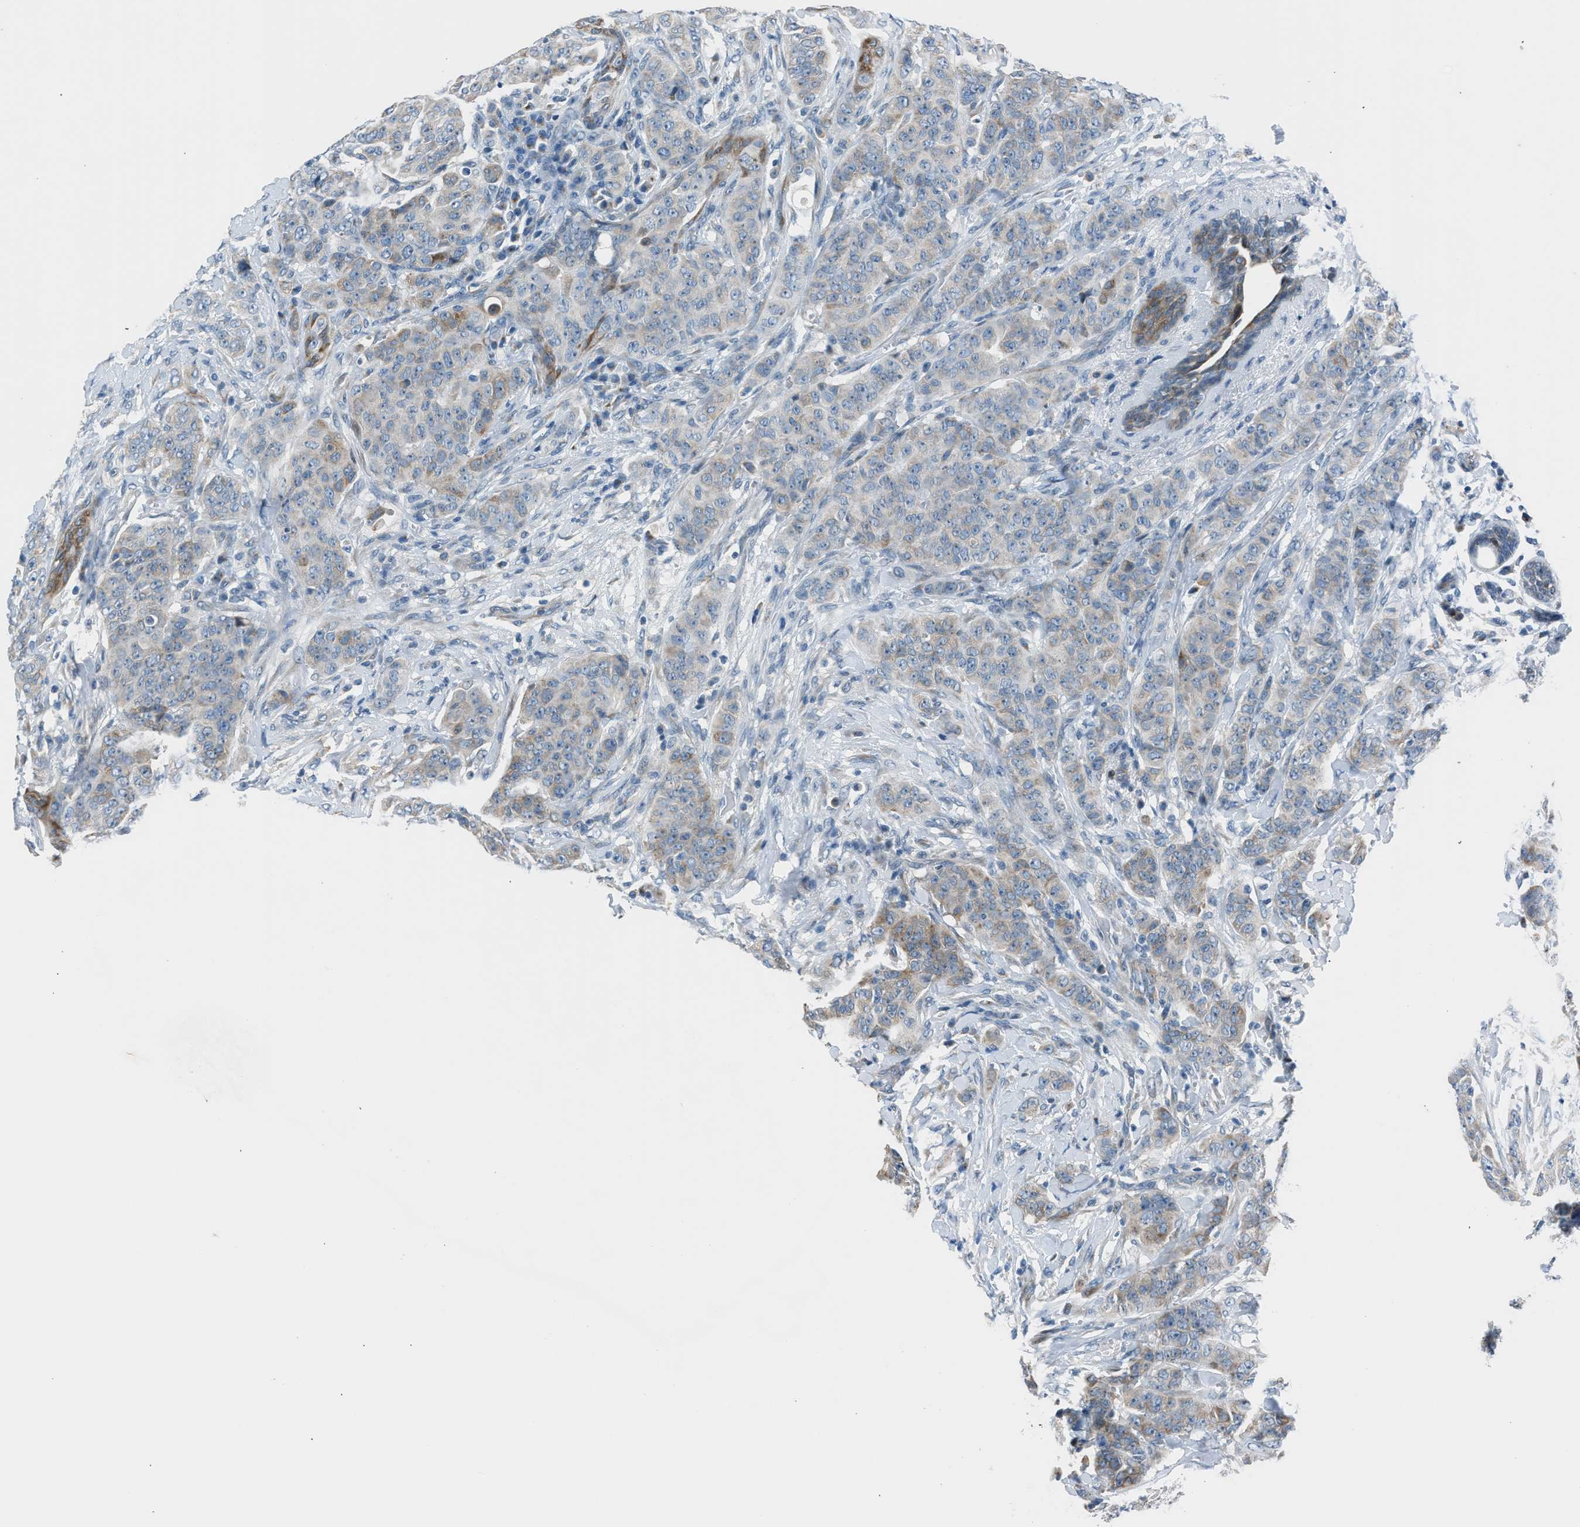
{"staining": {"intensity": "weak", "quantity": "25%-75%", "location": "cytoplasmic/membranous"}, "tissue": "breast cancer", "cell_type": "Tumor cells", "image_type": "cancer", "snomed": [{"axis": "morphology", "description": "Normal tissue, NOS"}, {"axis": "morphology", "description": "Duct carcinoma"}, {"axis": "topography", "description": "Breast"}], "caption": "Brown immunohistochemical staining in human breast cancer (intraductal carcinoma) exhibits weak cytoplasmic/membranous staining in approximately 25%-75% of tumor cells.", "gene": "RNF41", "patient": {"sex": "female", "age": 40}}